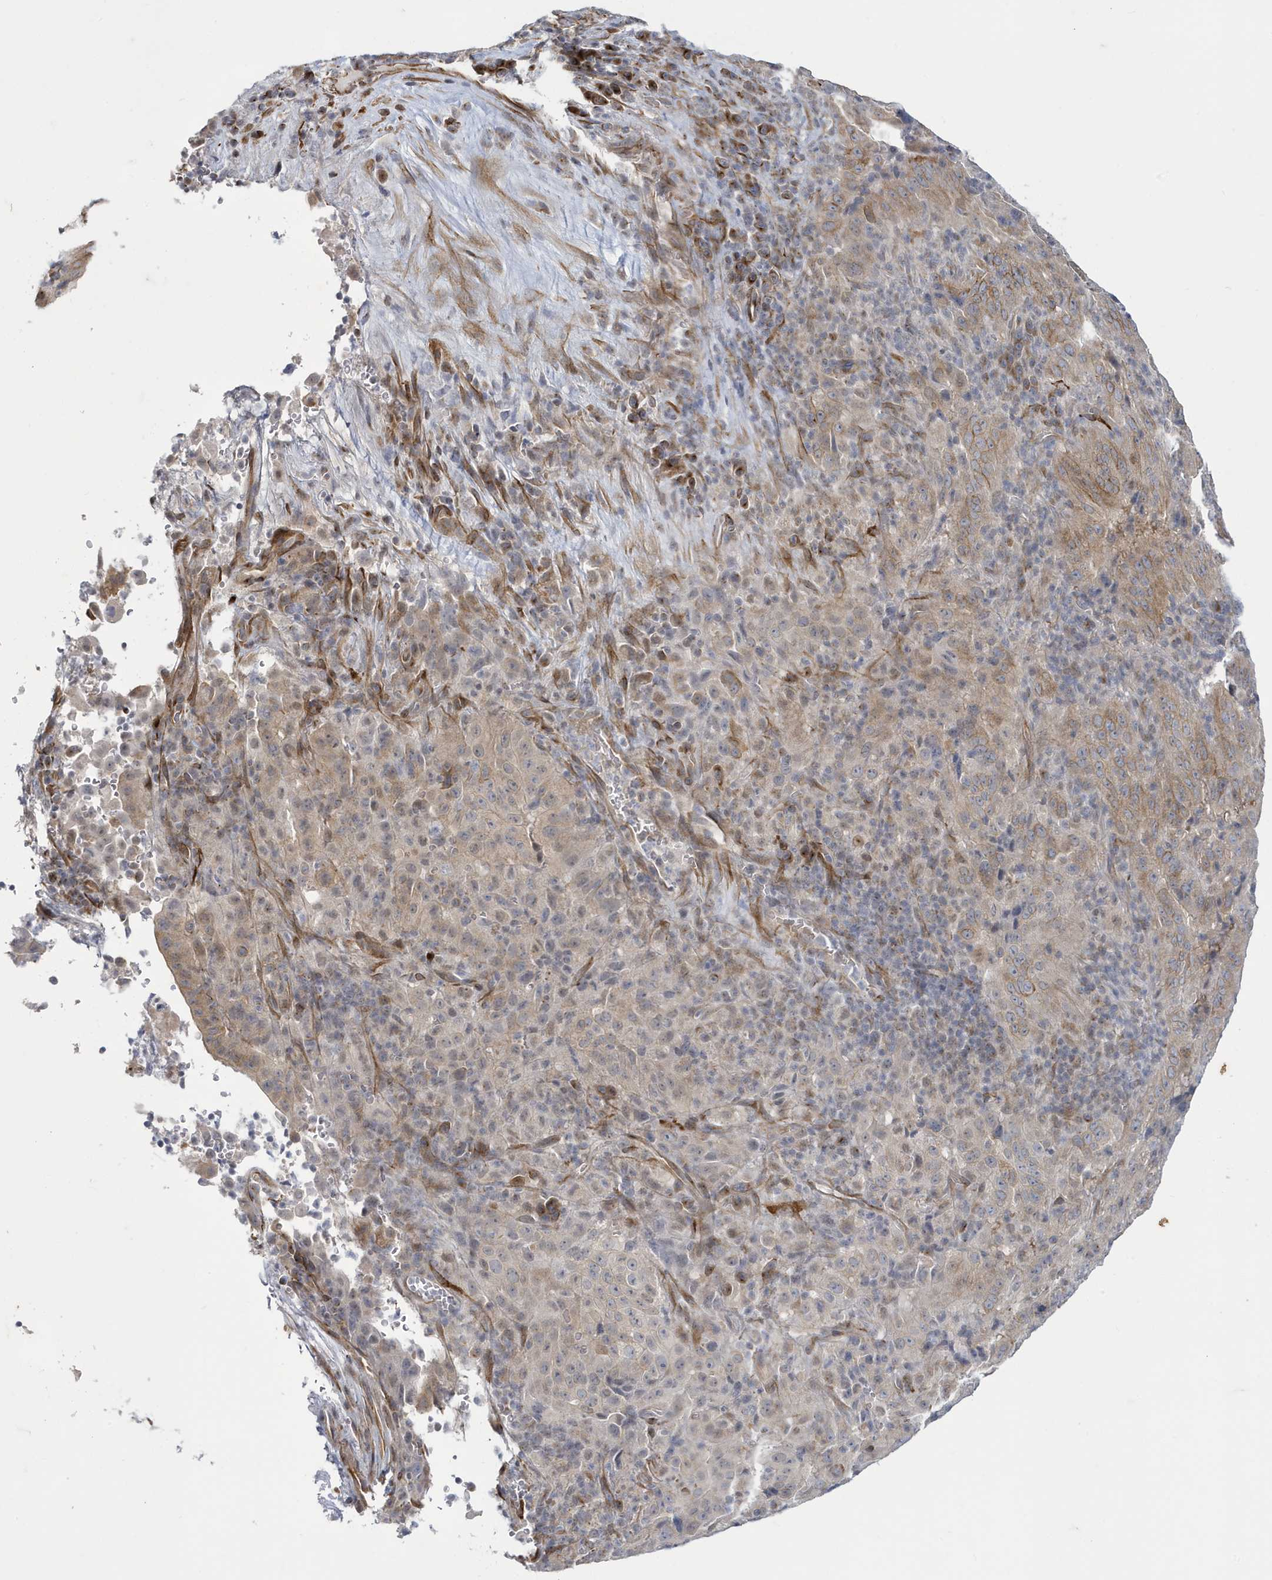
{"staining": {"intensity": "weak", "quantity": "25%-75%", "location": "cytoplasmic/membranous"}, "tissue": "pancreatic cancer", "cell_type": "Tumor cells", "image_type": "cancer", "snomed": [{"axis": "morphology", "description": "Adenocarcinoma, NOS"}, {"axis": "topography", "description": "Pancreas"}], "caption": "Protein expression analysis of pancreatic adenocarcinoma exhibits weak cytoplasmic/membranous positivity in approximately 25%-75% of tumor cells.", "gene": "ZNF654", "patient": {"sex": "male", "age": 63}}